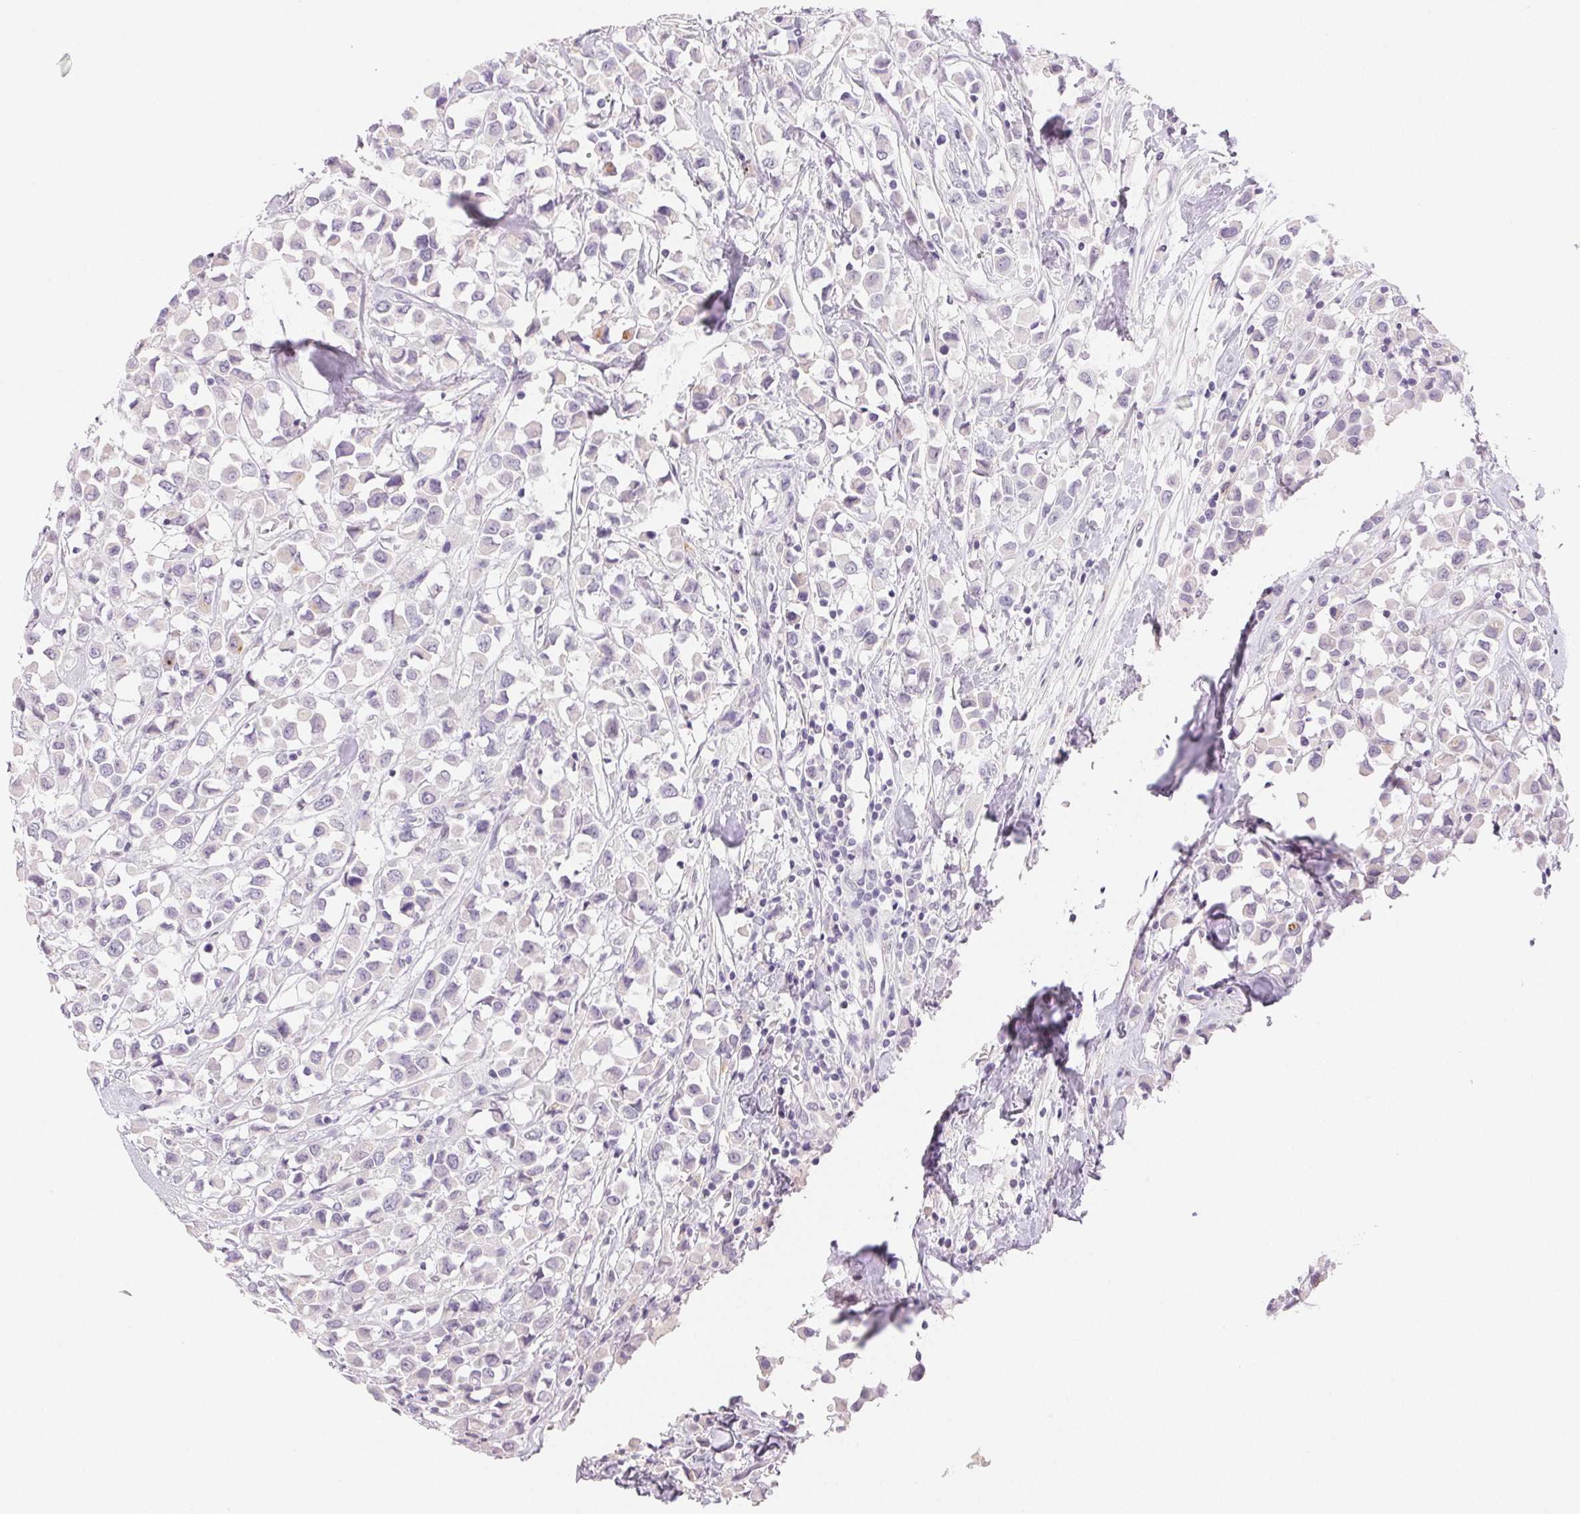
{"staining": {"intensity": "negative", "quantity": "none", "location": "none"}, "tissue": "breast cancer", "cell_type": "Tumor cells", "image_type": "cancer", "snomed": [{"axis": "morphology", "description": "Duct carcinoma"}, {"axis": "topography", "description": "Breast"}], "caption": "A high-resolution photomicrograph shows immunohistochemistry staining of invasive ductal carcinoma (breast), which shows no significant expression in tumor cells.", "gene": "BPIFB2", "patient": {"sex": "female", "age": 61}}